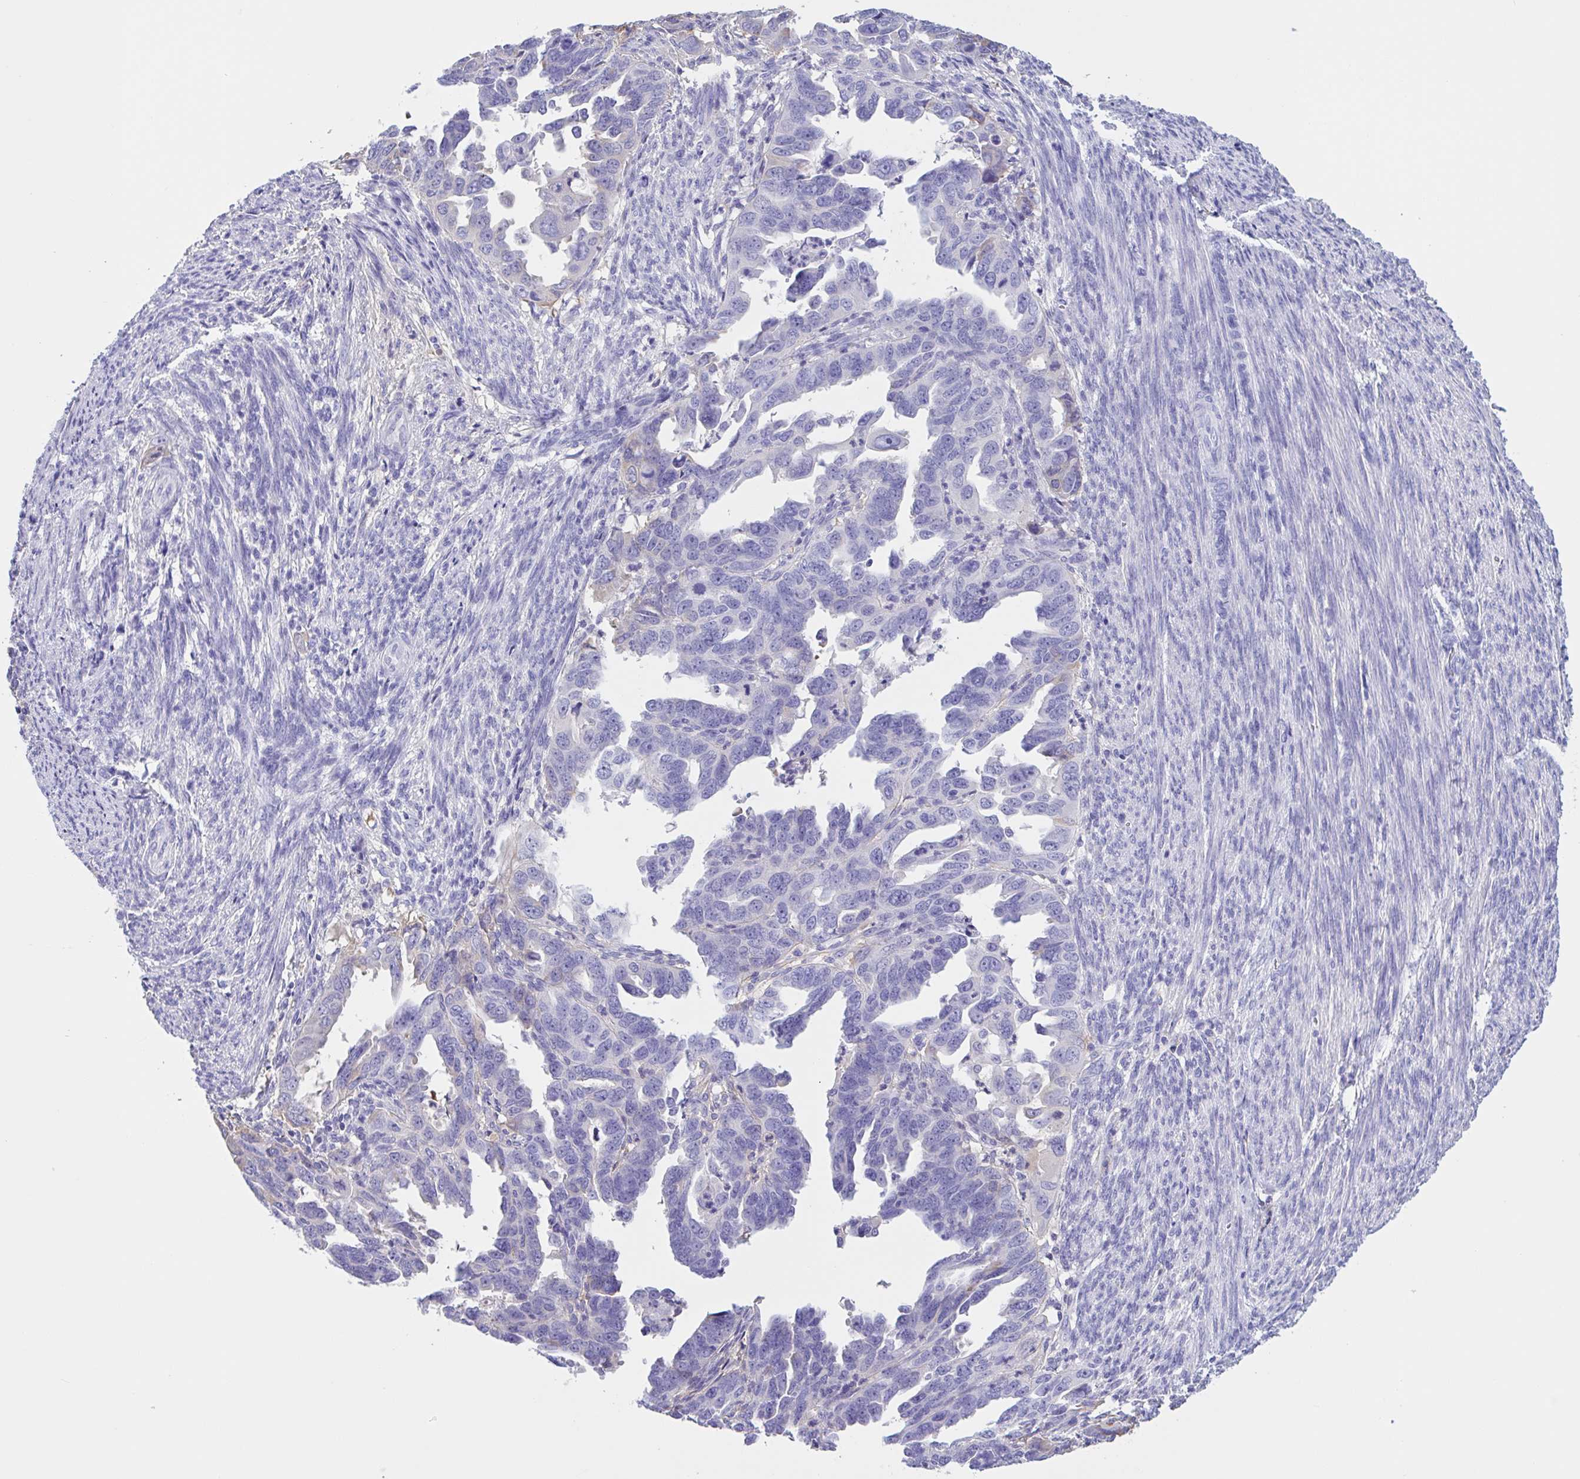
{"staining": {"intensity": "negative", "quantity": "none", "location": "none"}, "tissue": "endometrial cancer", "cell_type": "Tumor cells", "image_type": "cancer", "snomed": [{"axis": "morphology", "description": "Adenocarcinoma, NOS"}, {"axis": "topography", "description": "Endometrium"}], "caption": "Endometrial cancer (adenocarcinoma) stained for a protein using IHC exhibits no positivity tumor cells.", "gene": "LARGE2", "patient": {"sex": "female", "age": 65}}